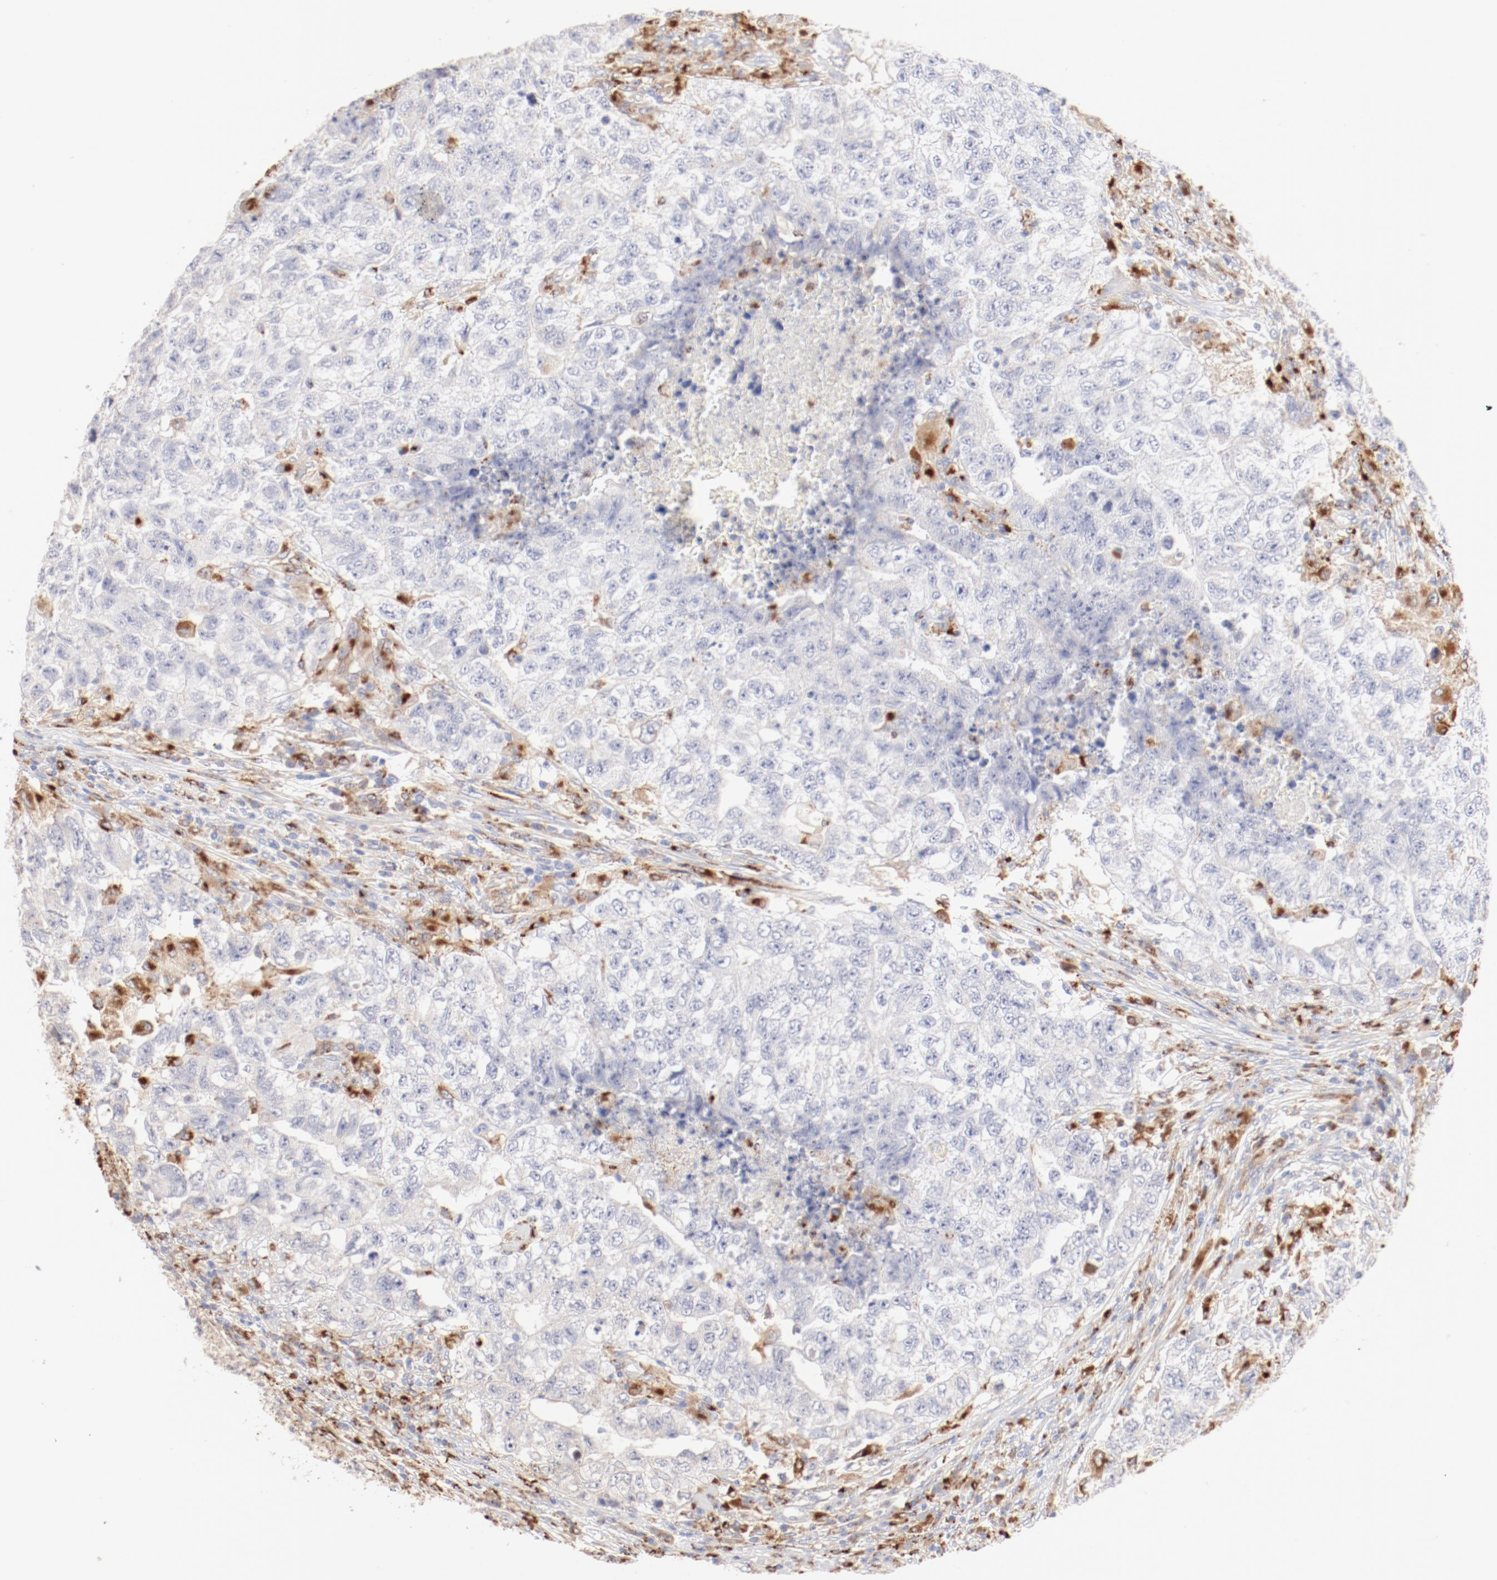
{"staining": {"intensity": "negative", "quantity": "none", "location": "none"}, "tissue": "testis cancer", "cell_type": "Tumor cells", "image_type": "cancer", "snomed": [{"axis": "morphology", "description": "Carcinoma, Embryonal, NOS"}, {"axis": "topography", "description": "Testis"}], "caption": "Tumor cells show no significant positivity in testis cancer.", "gene": "CTSH", "patient": {"sex": "male", "age": 21}}